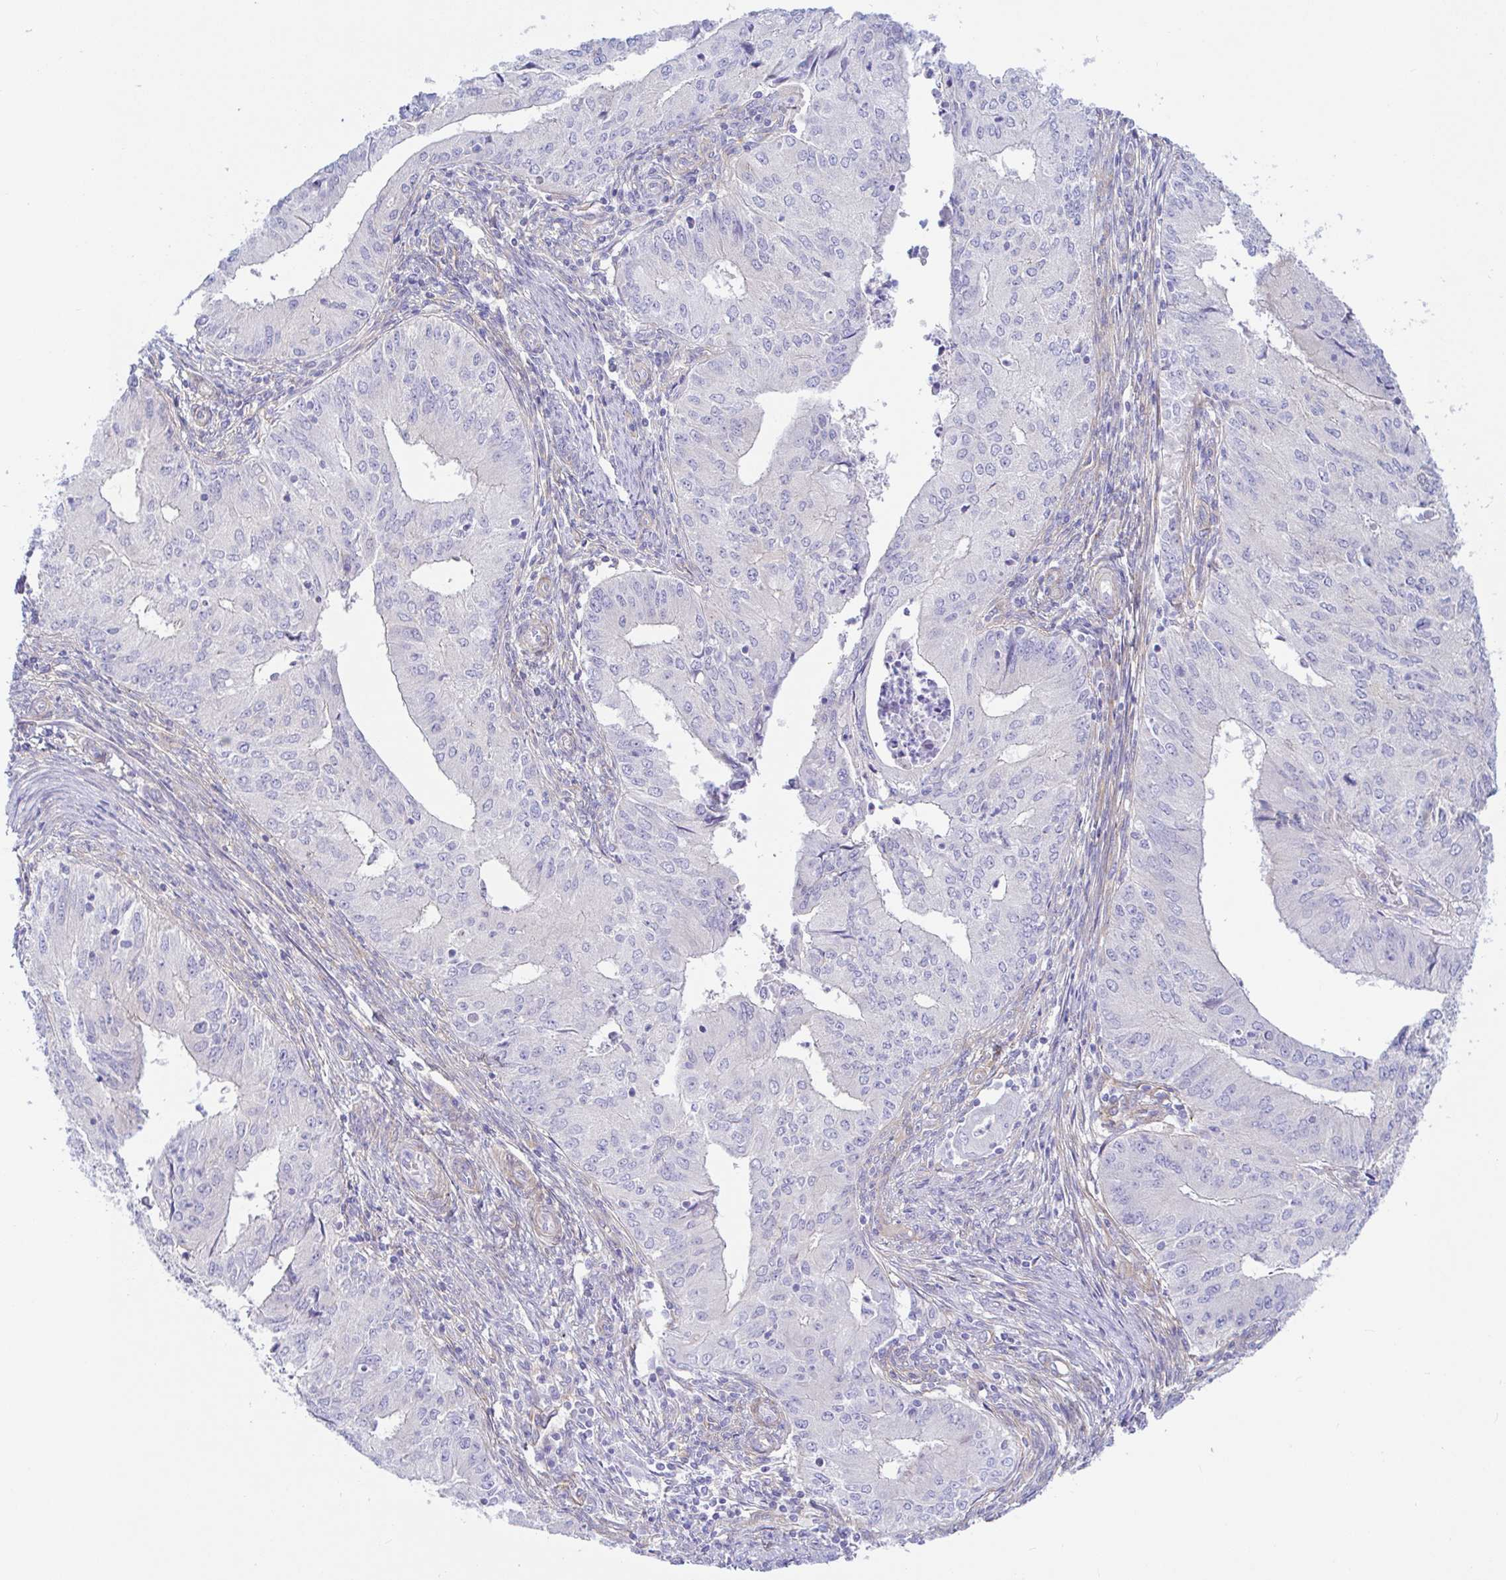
{"staining": {"intensity": "negative", "quantity": "none", "location": "none"}, "tissue": "endometrial cancer", "cell_type": "Tumor cells", "image_type": "cancer", "snomed": [{"axis": "morphology", "description": "Adenocarcinoma, NOS"}, {"axis": "topography", "description": "Endometrium"}], "caption": "Immunohistochemistry of human endometrial adenocarcinoma displays no positivity in tumor cells.", "gene": "ARL4D", "patient": {"sex": "female", "age": 50}}